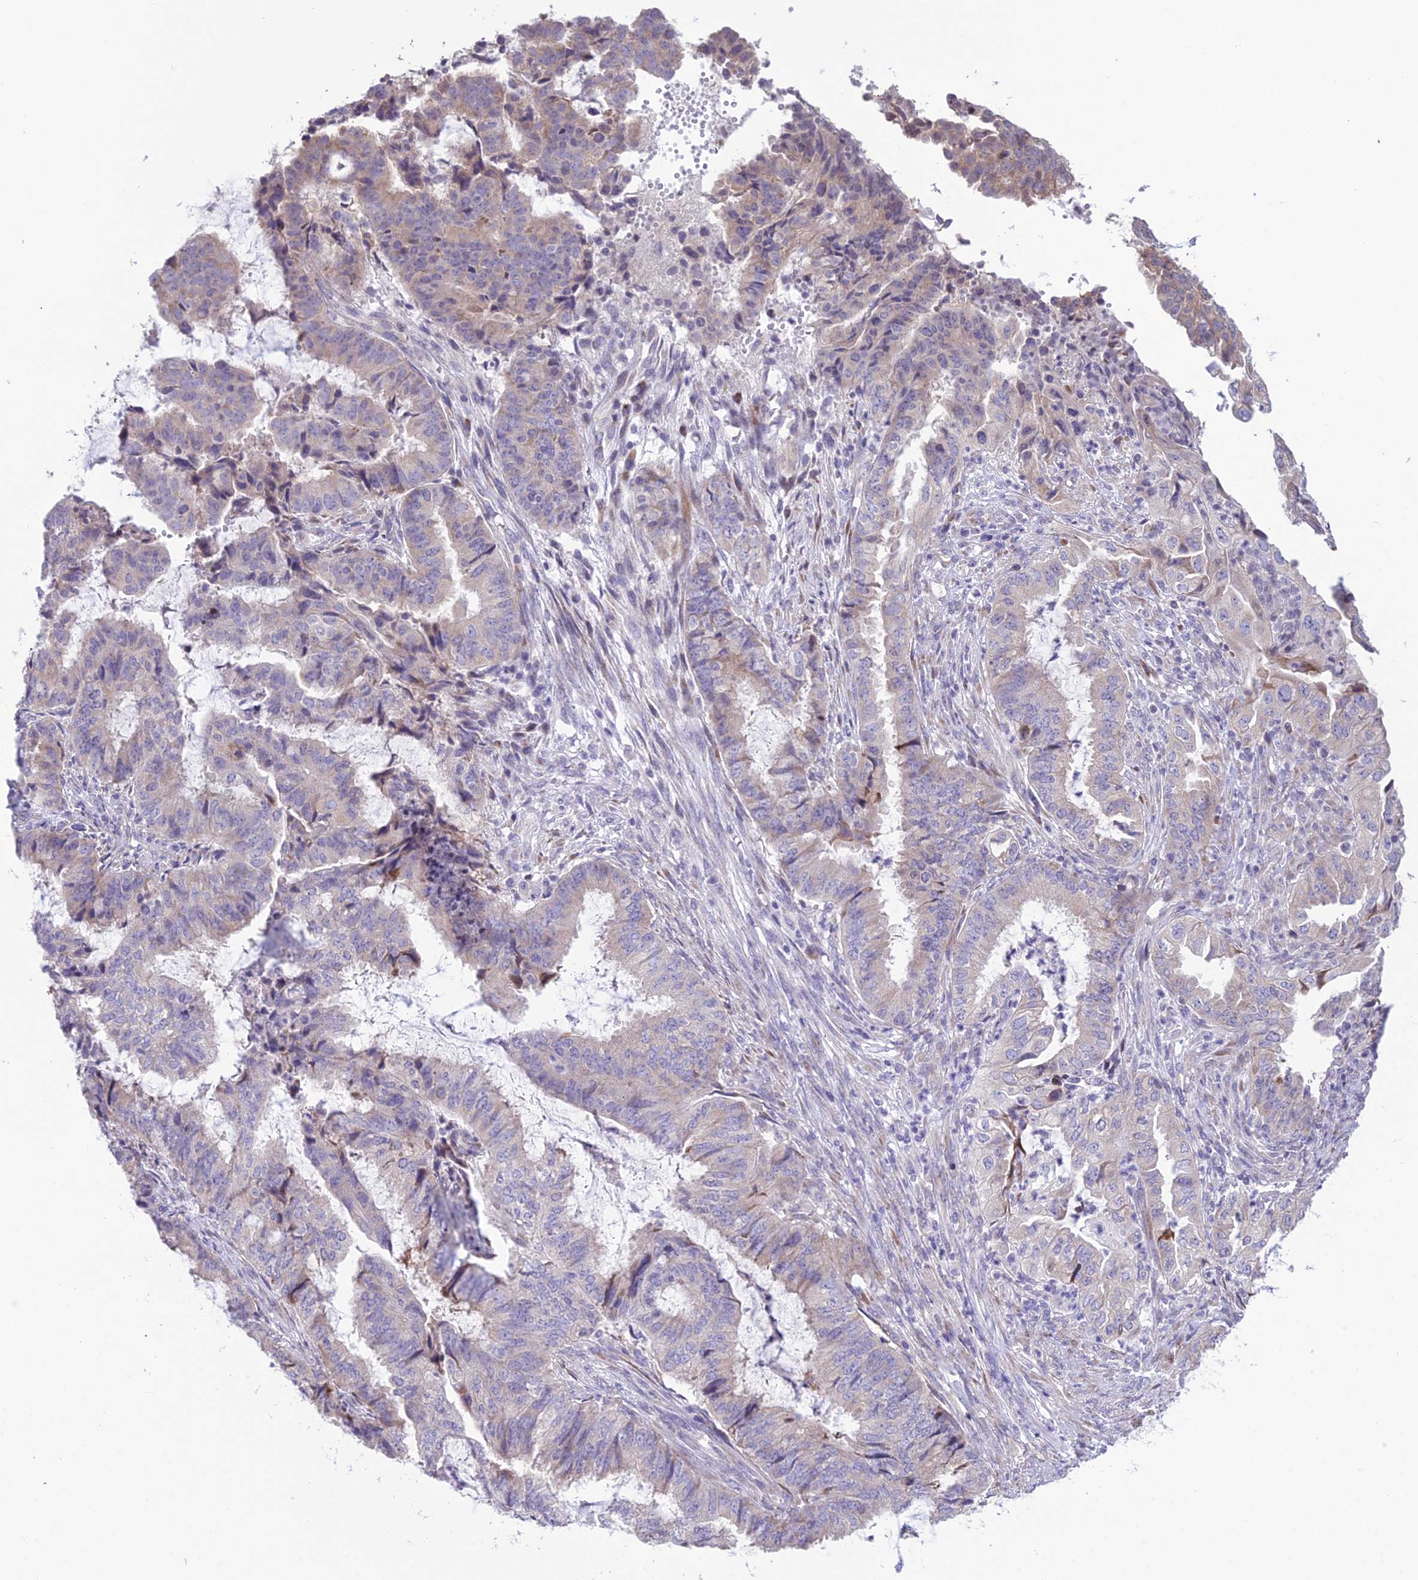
{"staining": {"intensity": "weak", "quantity": "25%-75%", "location": "cytoplasmic/membranous"}, "tissue": "endometrial cancer", "cell_type": "Tumor cells", "image_type": "cancer", "snomed": [{"axis": "morphology", "description": "Adenocarcinoma, NOS"}, {"axis": "topography", "description": "Endometrium"}], "caption": "Protein analysis of endometrial cancer tissue reveals weak cytoplasmic/membranous expression in about 25%-75% of tumor cells.", "gene": "RPS26", "patient": {"sex": "female", "age": 51}}